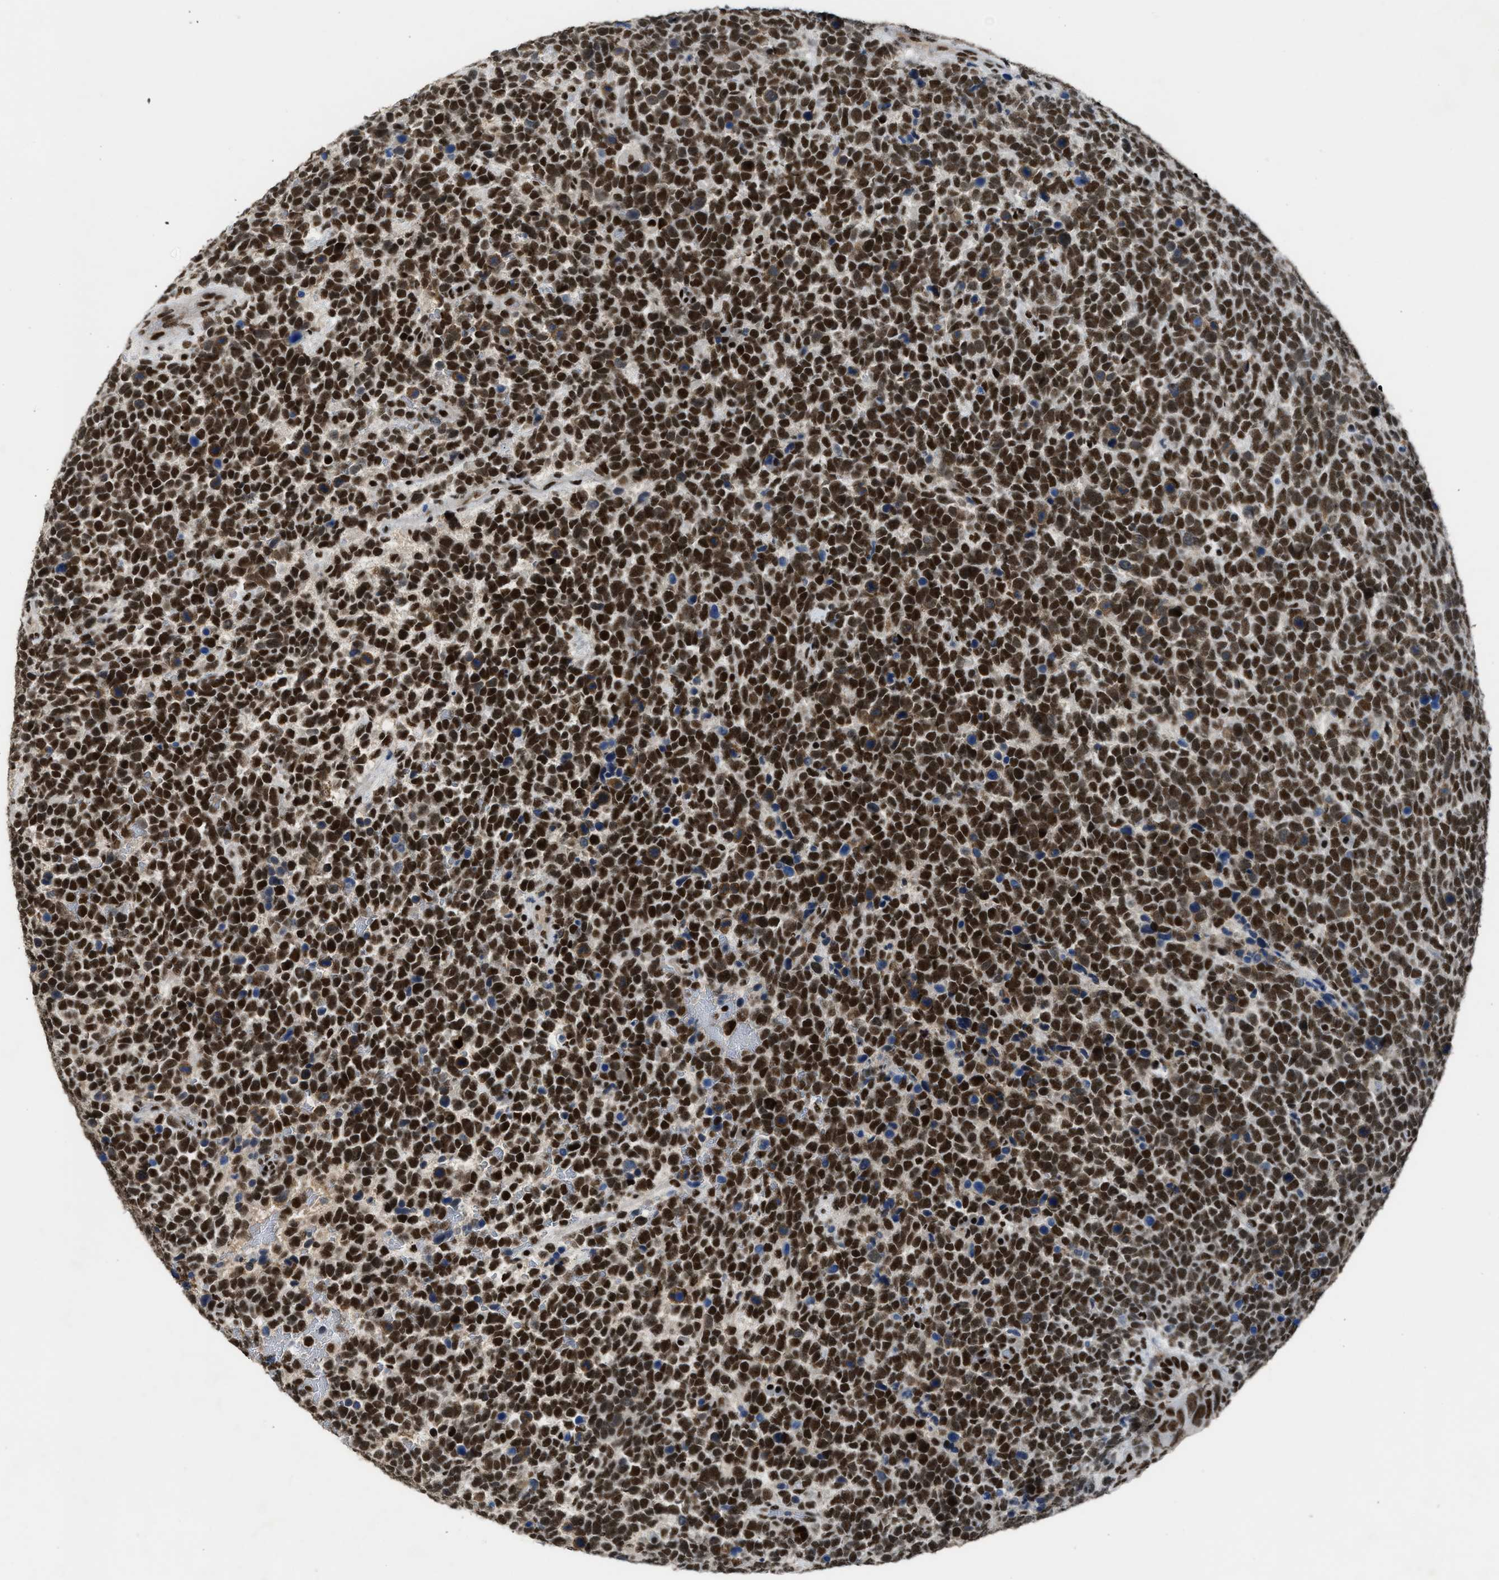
{"staining": {"intensity": "strong", "quantity": ">75%", "location": "nuclear"}, "tissue": "urothelial cancer", "cell_type": "Tumor cells", "image_type": "cancer", "snomed": [{"axis": "morphology", "description": "Urothelial carcinoma, High grade"}, {"axis": "topography", "description": "Urinary bladder"}], "caption": "Immunohistochemistry (IHC) (DAB (3,3'-diaminobenzidine)) staining of urothelial carcinoma (high-grade) displays strong nuclear protein staining in approximately >75% of tumor cells.", "gene": "SCAF4", "patient": {"sex": "female", "age": 82}}